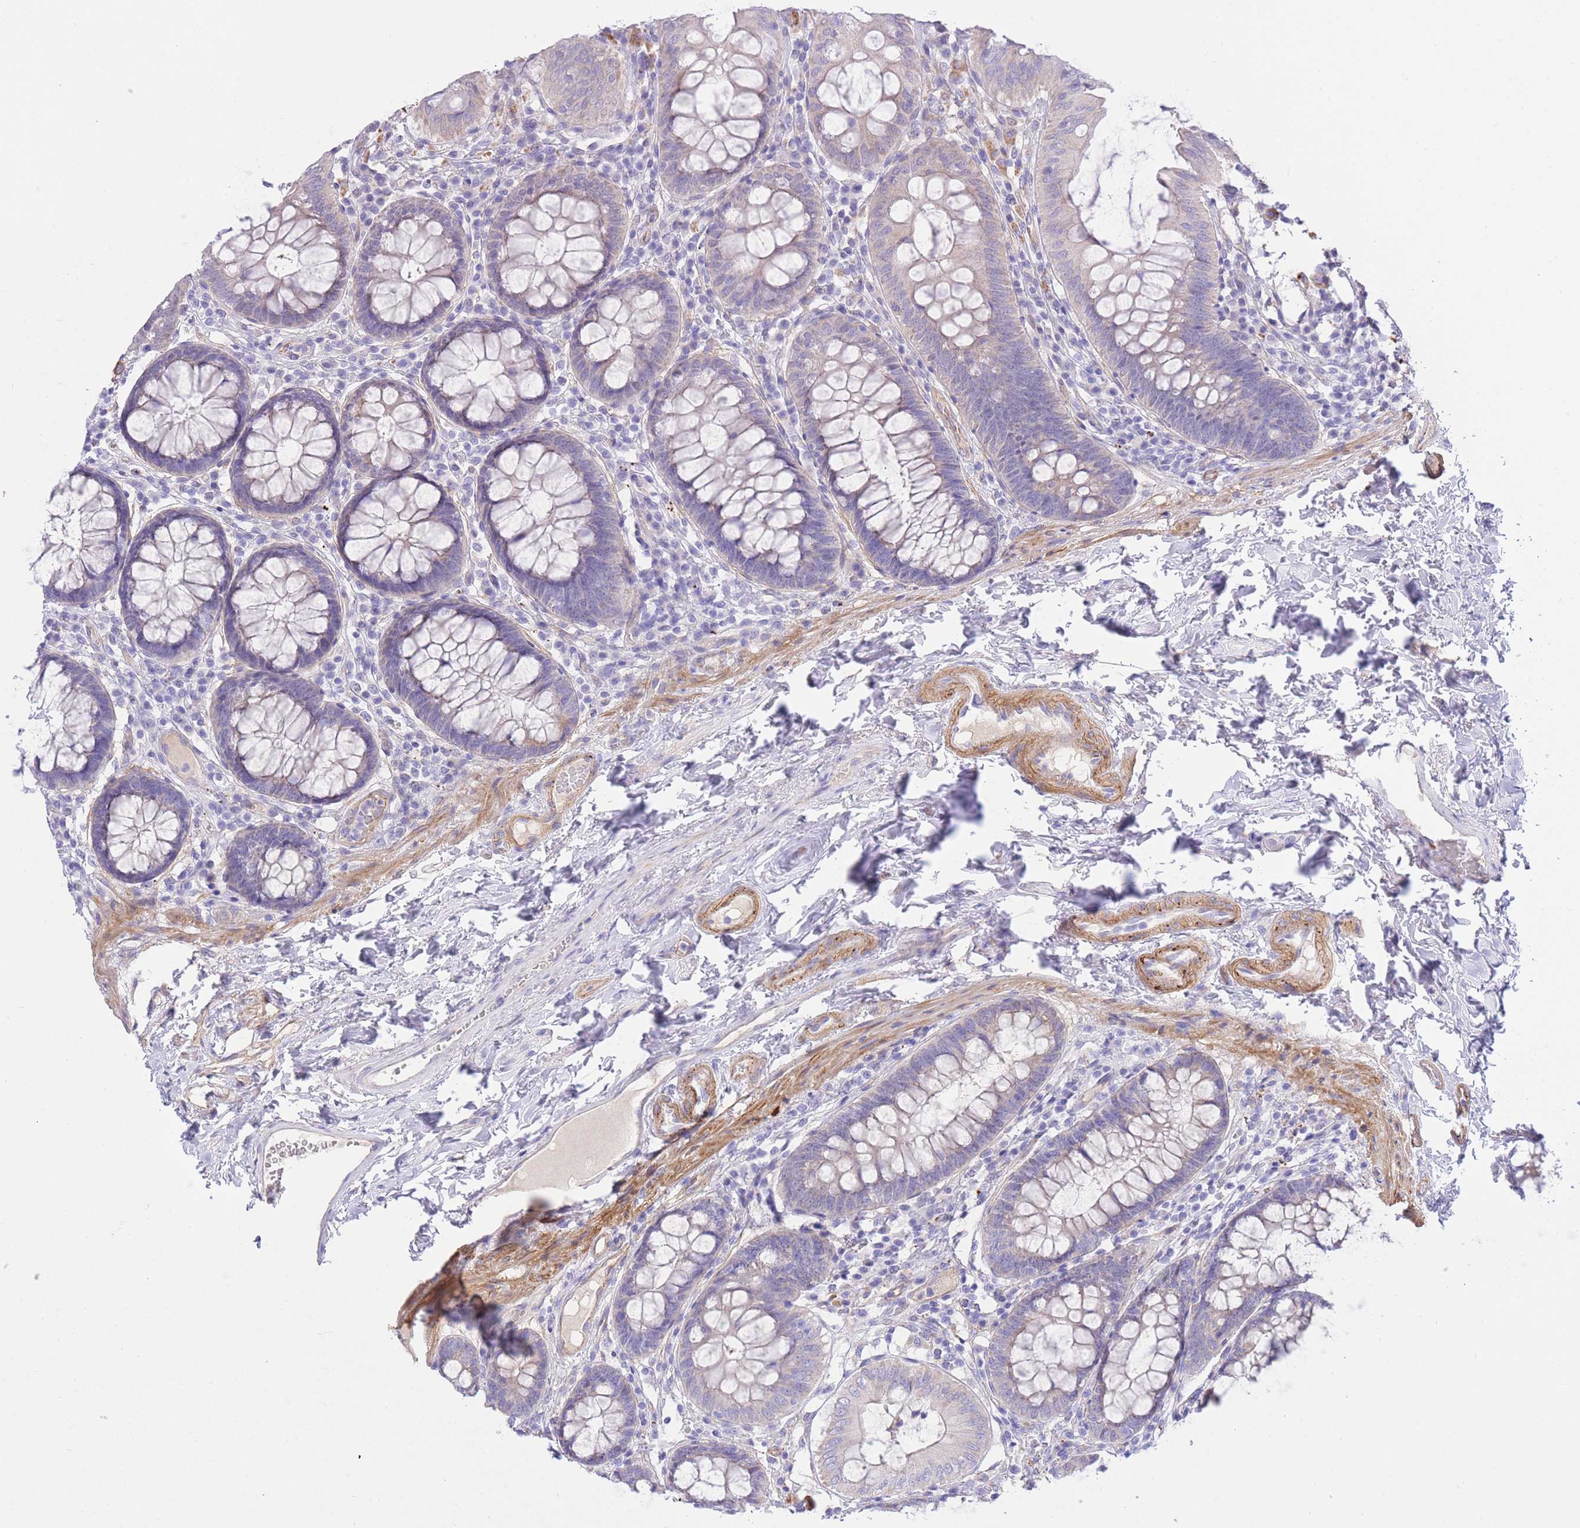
{"staining": {"intensity": "weak", "quantity": "25%-75%", "location": "cytoplasmic/membranous"}, "tissue": "colon", "cell_type": "Endothelial cells", "image_type": "normal", "snomed": [{"axis": "morphology", "description": "Normal tissue, NOS"}, {"axis": "topography", "description": "Colon"}], "caption": "Immunohistochemical staining of benign colon shows low levels of weak cytoplasmic/membranous positivity in about 25%-75% of endothelial cells.", "gene": "PGM1", "patient": {"sex": "male", "age": 84}}